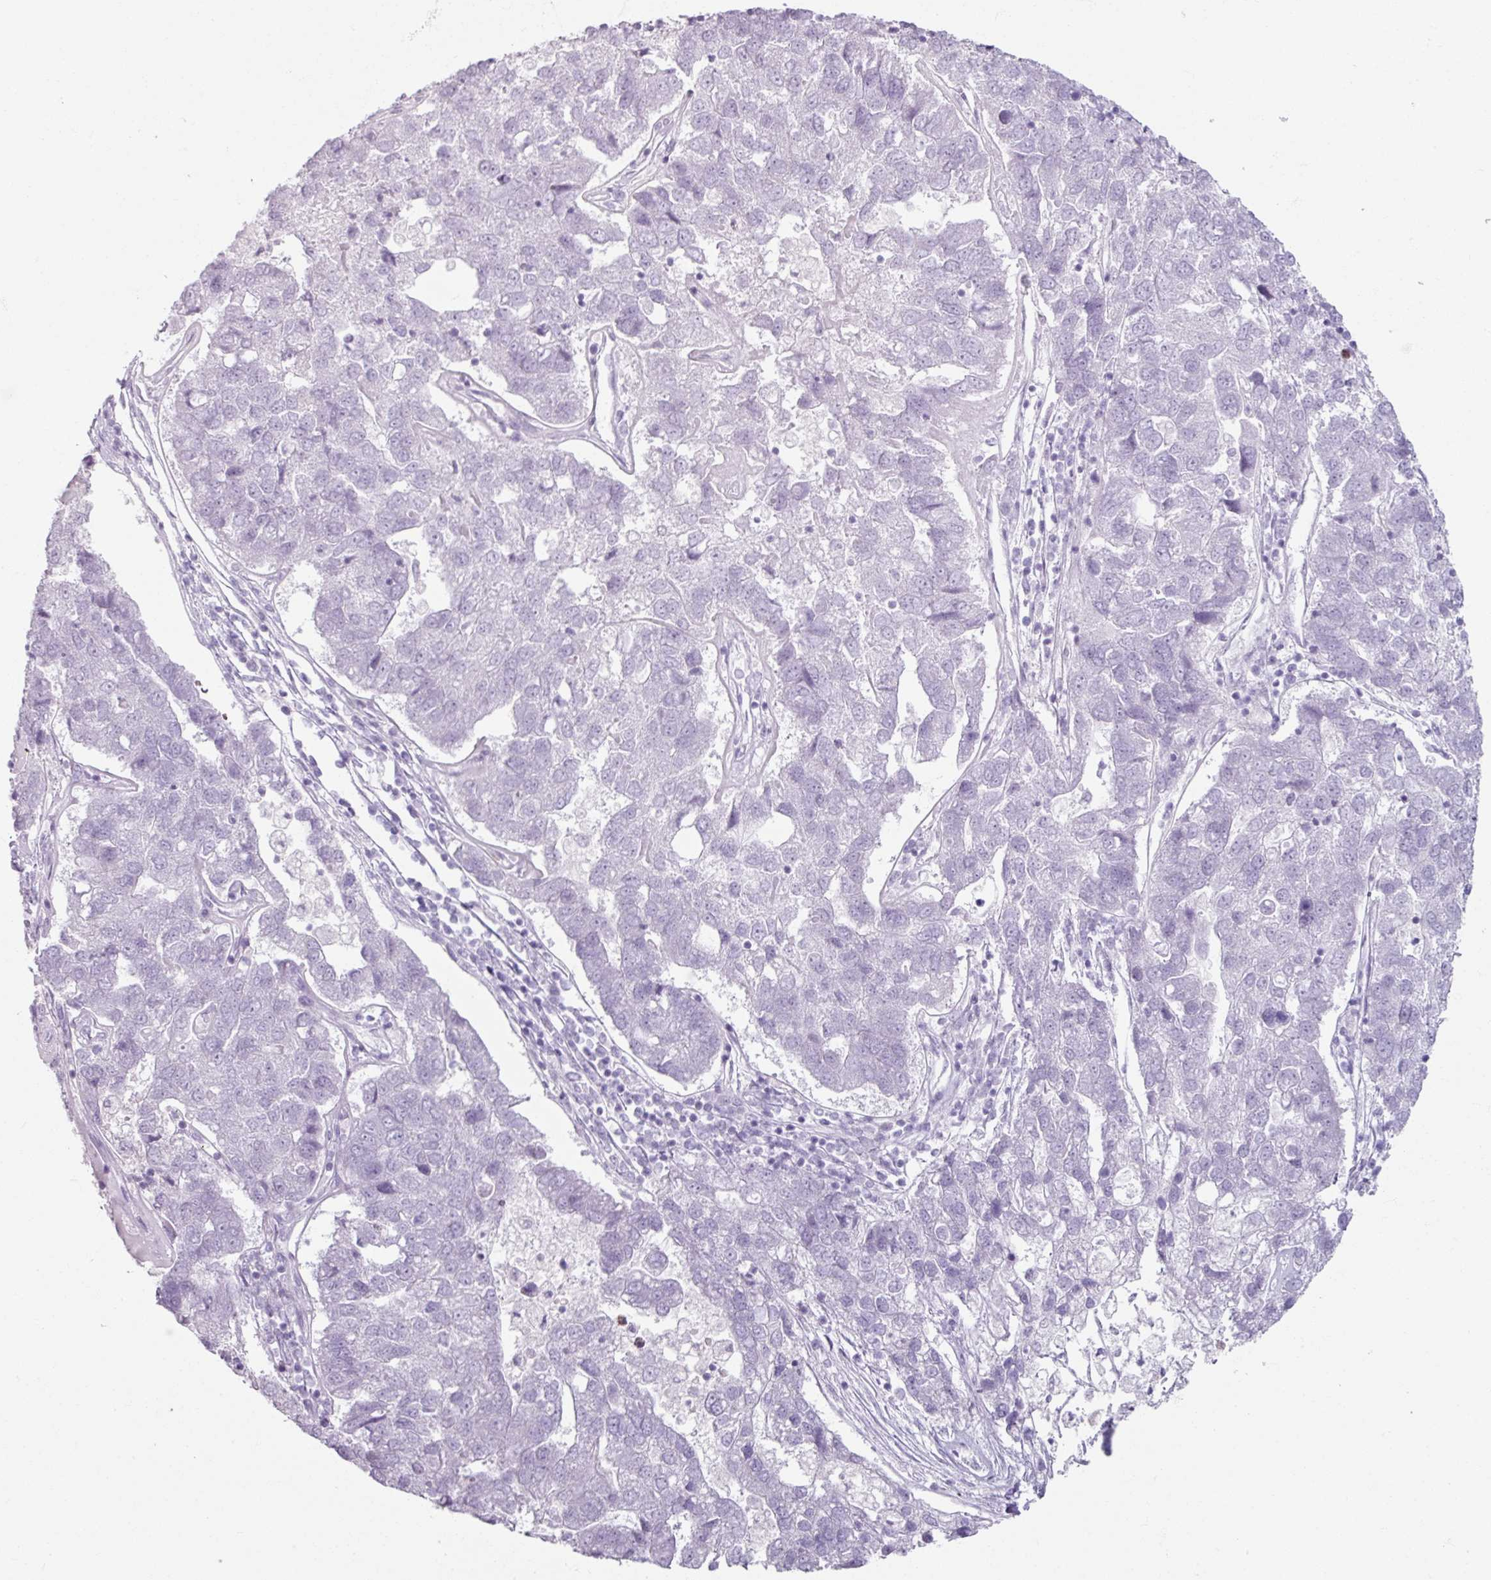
{"staining": {"intensity": "negative", "quantity": "none", "location": "none"}, "tissue": "pancreatic cancer", "cell_type": "Tumor cells", "image_type": "cancer", "snomed": [{"axis": "morphology", "description": "Adenocarcinoma, NOS"}, {"axis": "topography", "description": "Pancreas"}], "caption": "An immunohistochemistry (IHC) histopathology image of adenocarcinoma (pancreatic) is shown. There is no staining in tumor cells of adenocarcinoma (pancreatic).", "gene": "ARG1", "patient": {"sex": "female", "age": 61}}